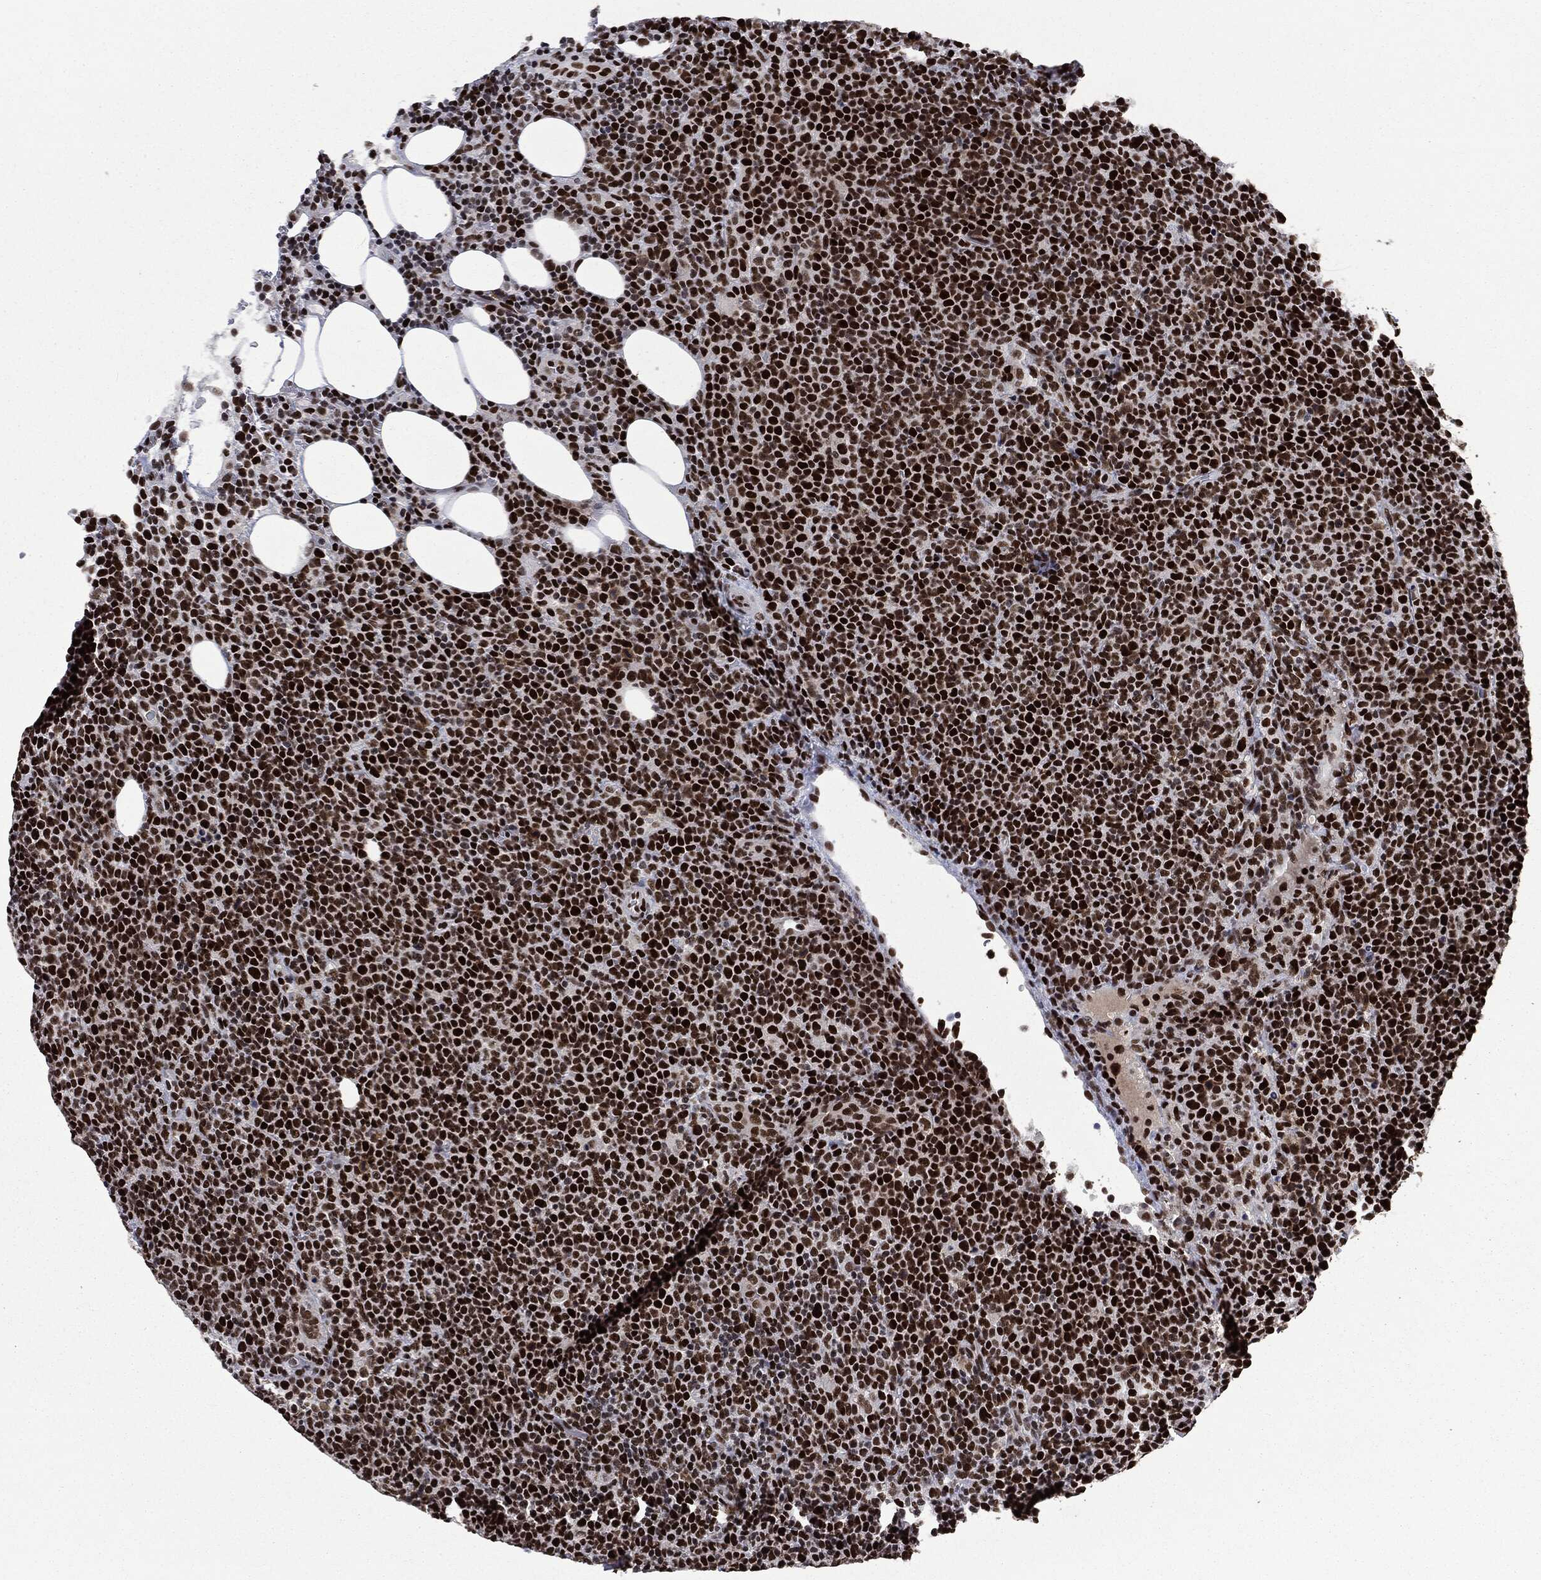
{"staining": {"intensity": "strong", "quantity": ">75%", "location": "nuclear"}, "tissue": "lymphoma", "cell_type": "Tumor cells", "image_type": "cancer", "snomed": [{"axis": "morphology", "description": "Malignant lymphoma, non-Hodgkin's type, High grade"}, {"axis": "topography", "description": "Lymph node"}], "caption": "Immunohistochemical staining of human lymphoma demonstrates strong nuclear protein expression in approximately >75% of tumor cells. Ihc stains the protein in brown and the nuclei are stained blue.", "gene": "MSH2", "patient": {"sex": "male", "age": 61}}